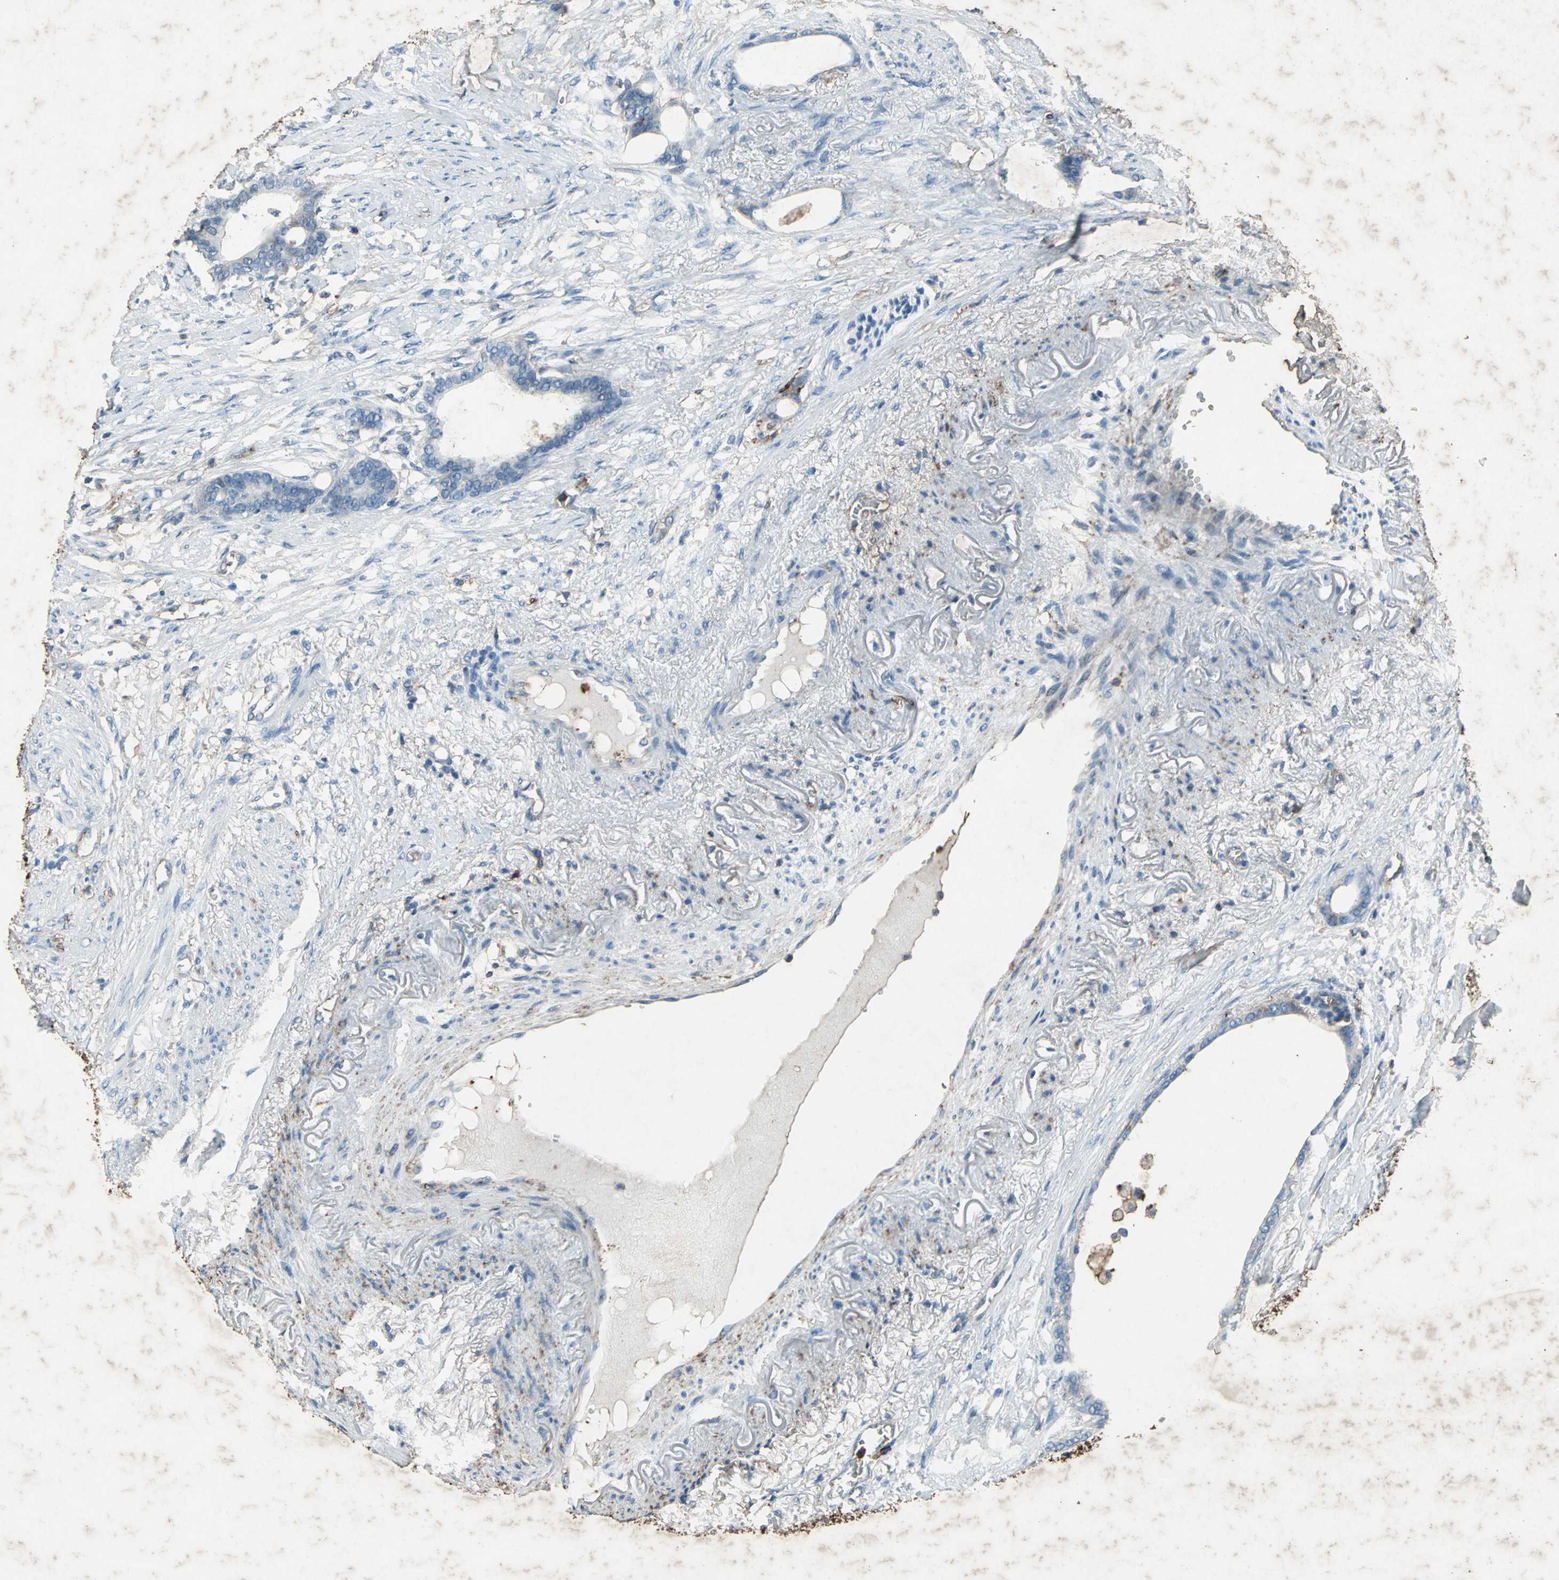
{"staining": {"intensity": "negative", "quantity": "none", "location": "none"}, "tissue": "stomach cancer", "cell_type": "Tumor cells", "image_type": "cancer", "snomed": [{"axis": "morphology", "description": "Adenocarcinoma, NOS"}, {"axis": "topography", "description": "Stomach"}], "caption": "The immunohistochemistry (IHC) image has no significant positivity in tumor cells of stomach cancer tissue.", "gene": "CCR6", "patient": {"sex": "female", "age": 75}}